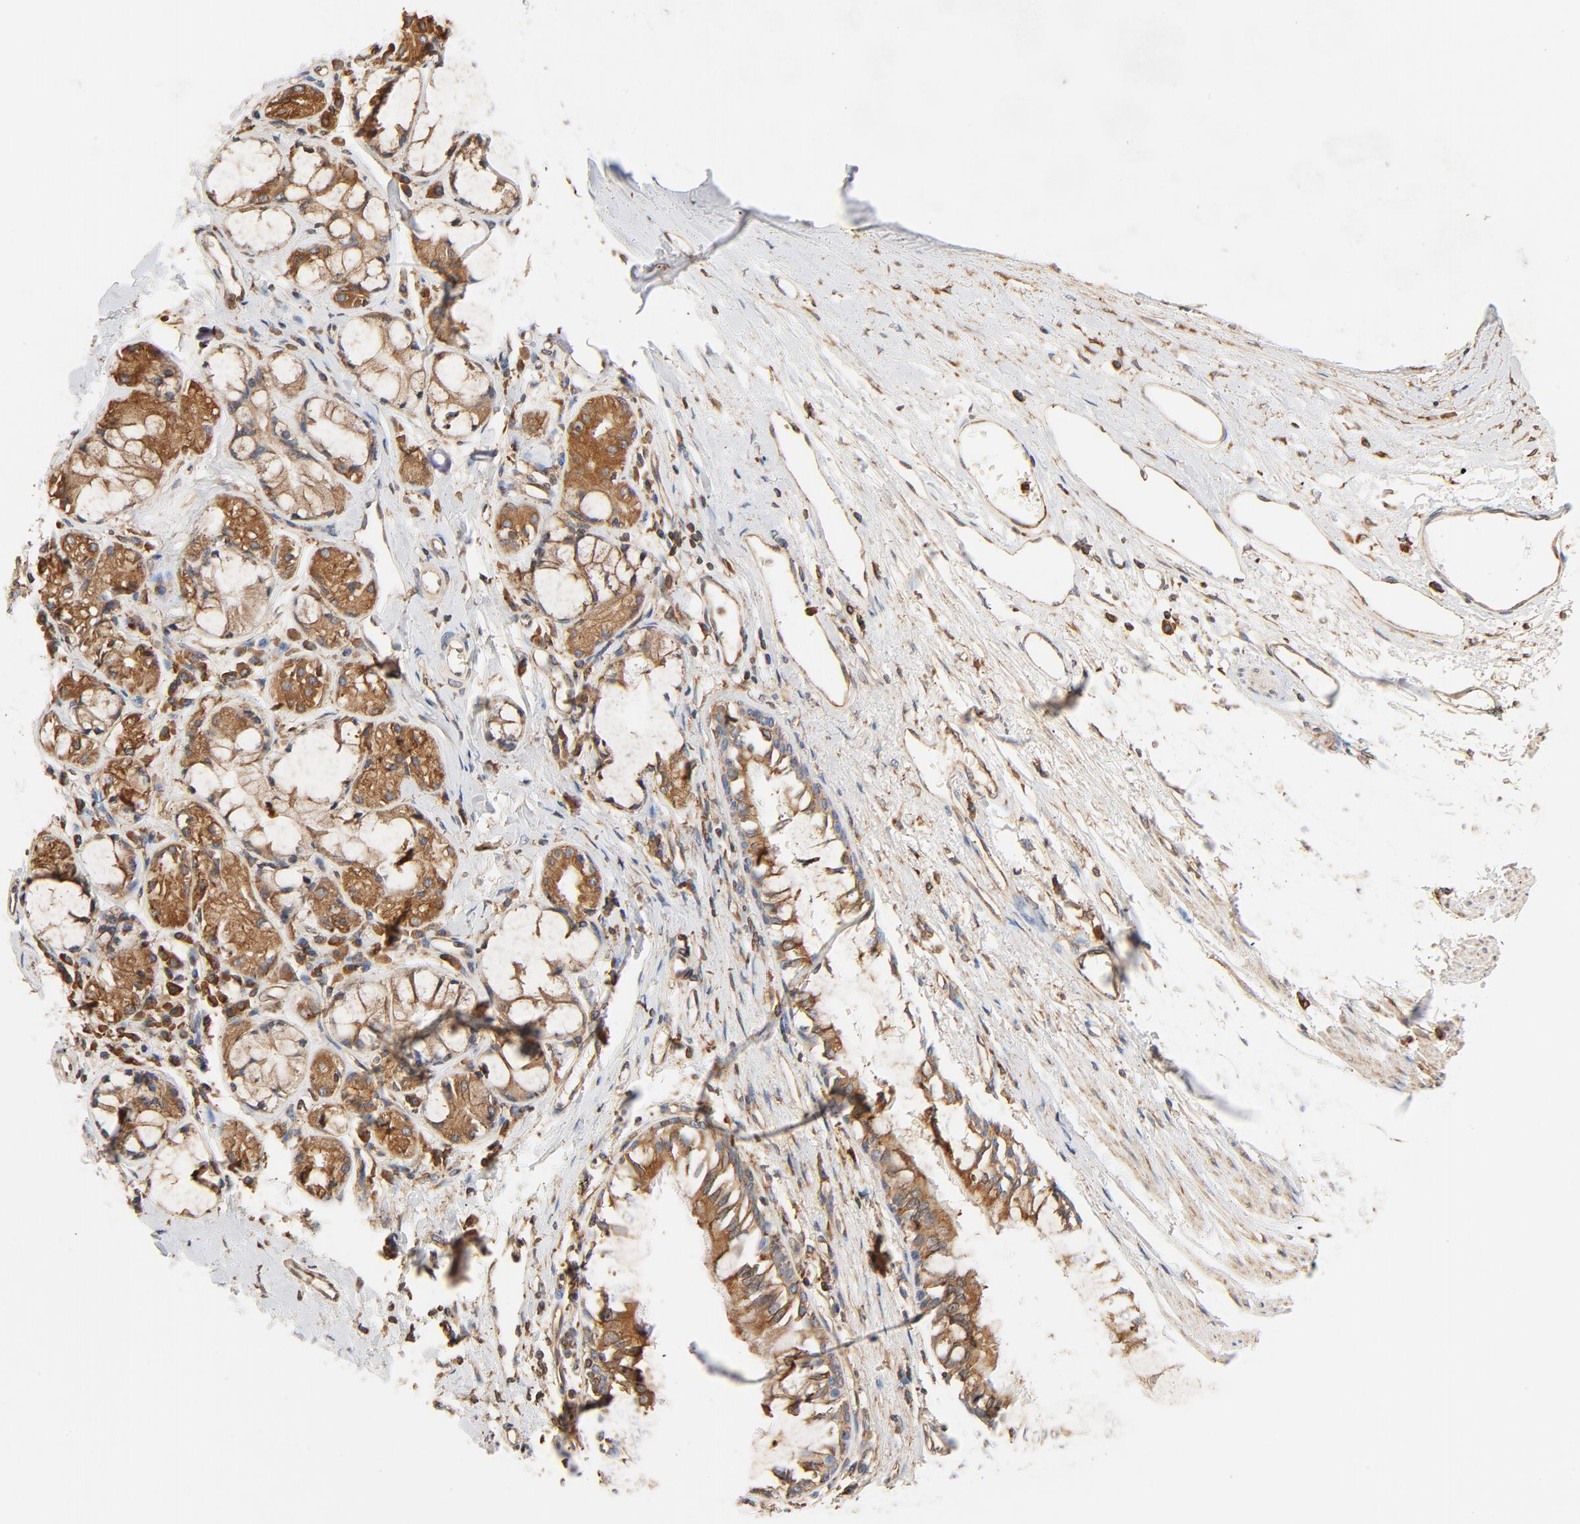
{"staining": {"intensity": "moderate", "quantity": ">75%", "location": "cytoplasmic/membranous"}, "tissue": "bronchus", "cell_type": "Respiratory epithelial cells", "image_type": "normal", "snomed": [{"axis": "morphology", "description": "Normal tissue, NOS"}, {"axis": "topography", "description": "Bronchus"}, {"axis": "topography", "description": "Lung"}], "caption": "Immunohistochemistry (IHC) micrograph of normal bronchus: human bronchus stained using immunohistochemistry exhibits medium levels of moderate protein expression localized specifically in the cytoplasmic/membranous of respiratory epithelial cells, appearing as a cytoplasmic/membranous brown color.", "gene": "BCAP31", "patient": {"sex": "female", "age": 56}}